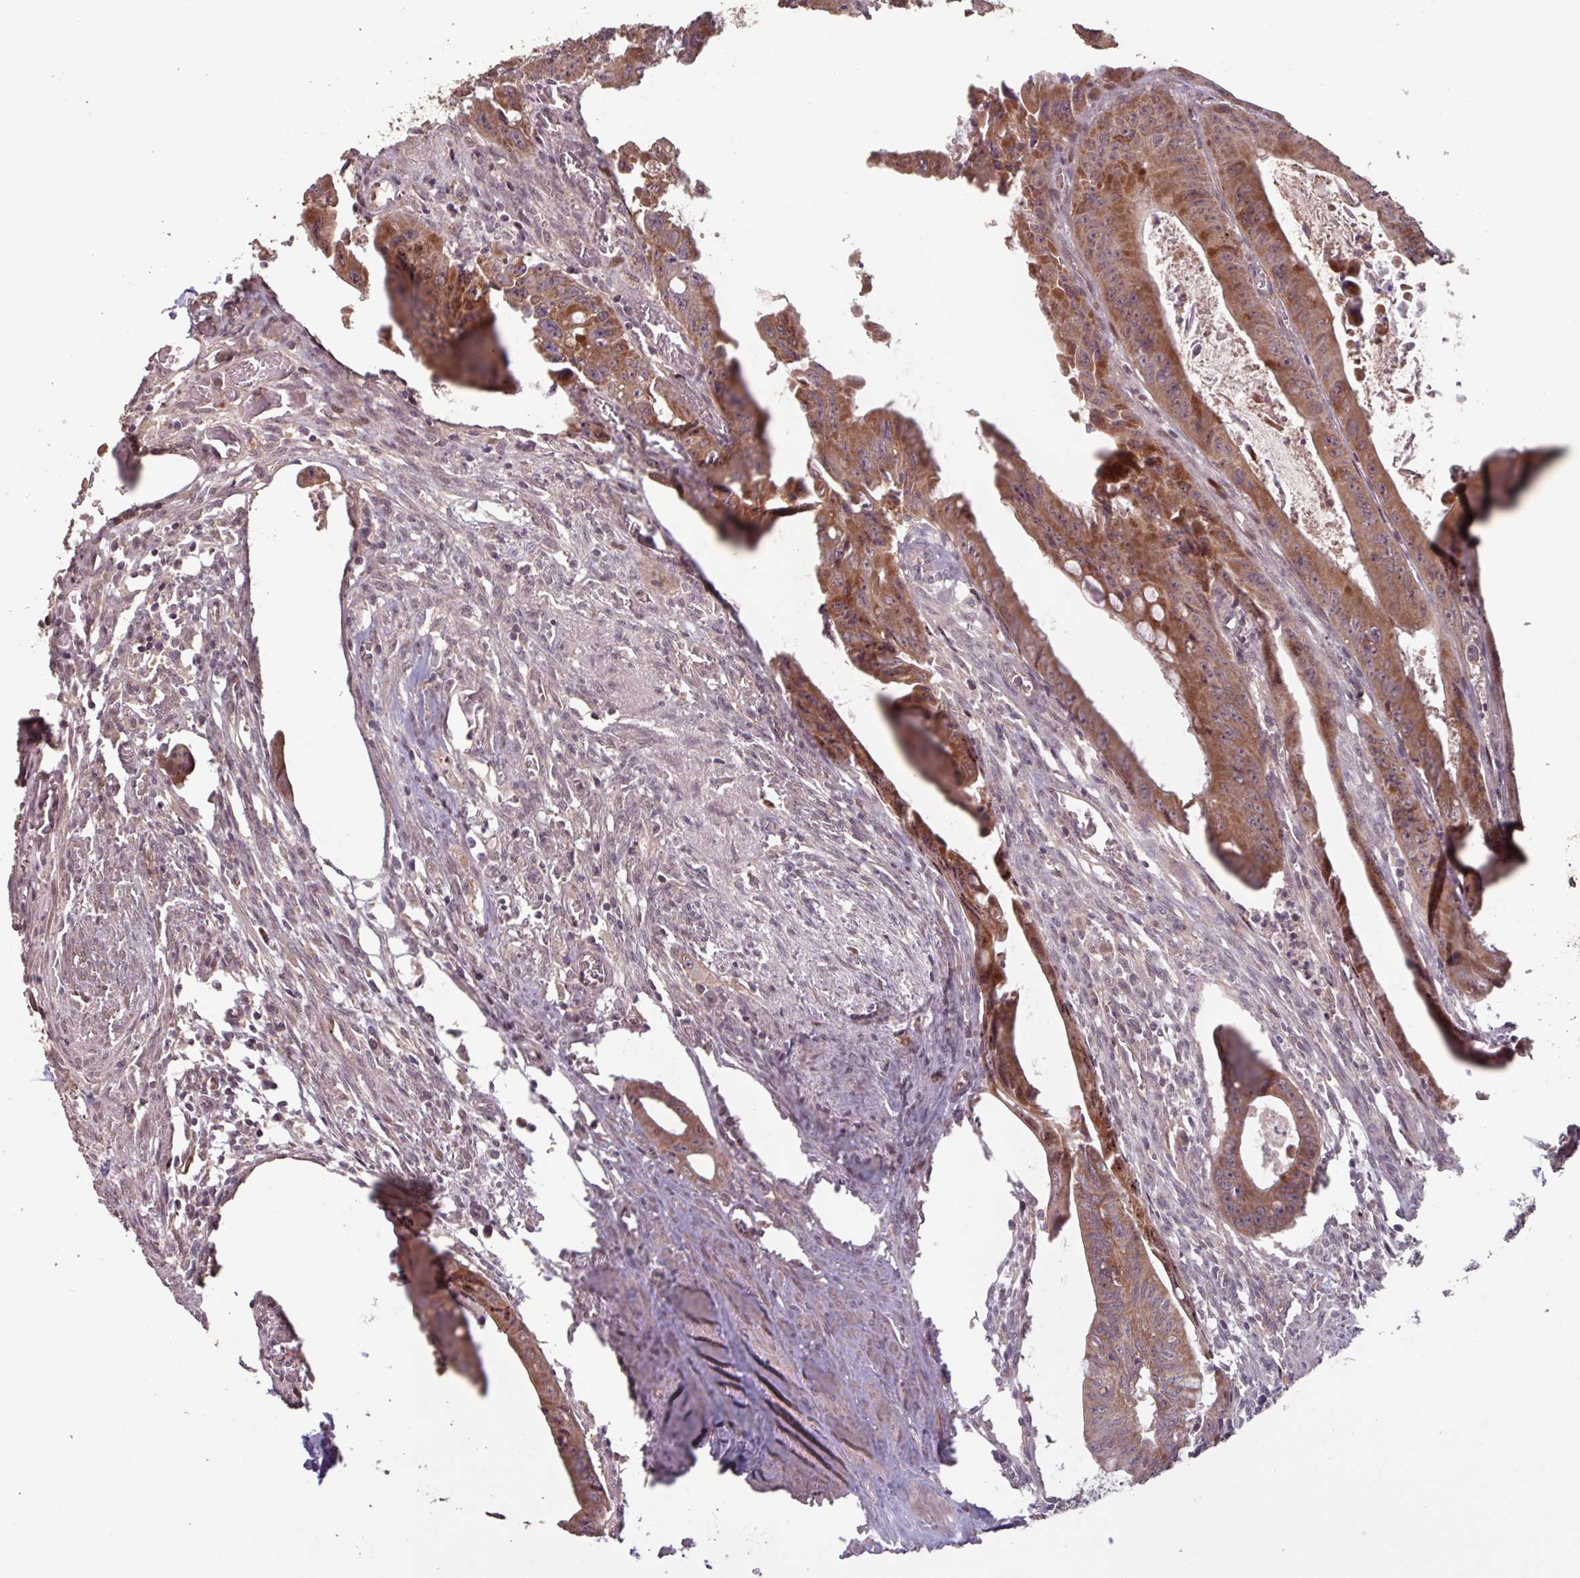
{"staining": {"intensity": "moderate", "quantity": ">75%", "location": "cytoplasmic/membranous,nuclear"}, "tissue": "colorectal cancer", "cell_type": "Tumor cells", "image_type": "cancer", "snomed": [{"axis": "morphology", "description": "Adenocarcinoma, NOS"}, {"axis": "topography", "description": "Rectum"}], "caption": "Colorectal cancer stained with immunohistochemistry (IHC) reveals moderate cytoplasmic/membranous and nuclear staining in approximately >75% of tumor cells.", "gene": "TMEM88", "patient": {"sex": "male", "age": 78}}